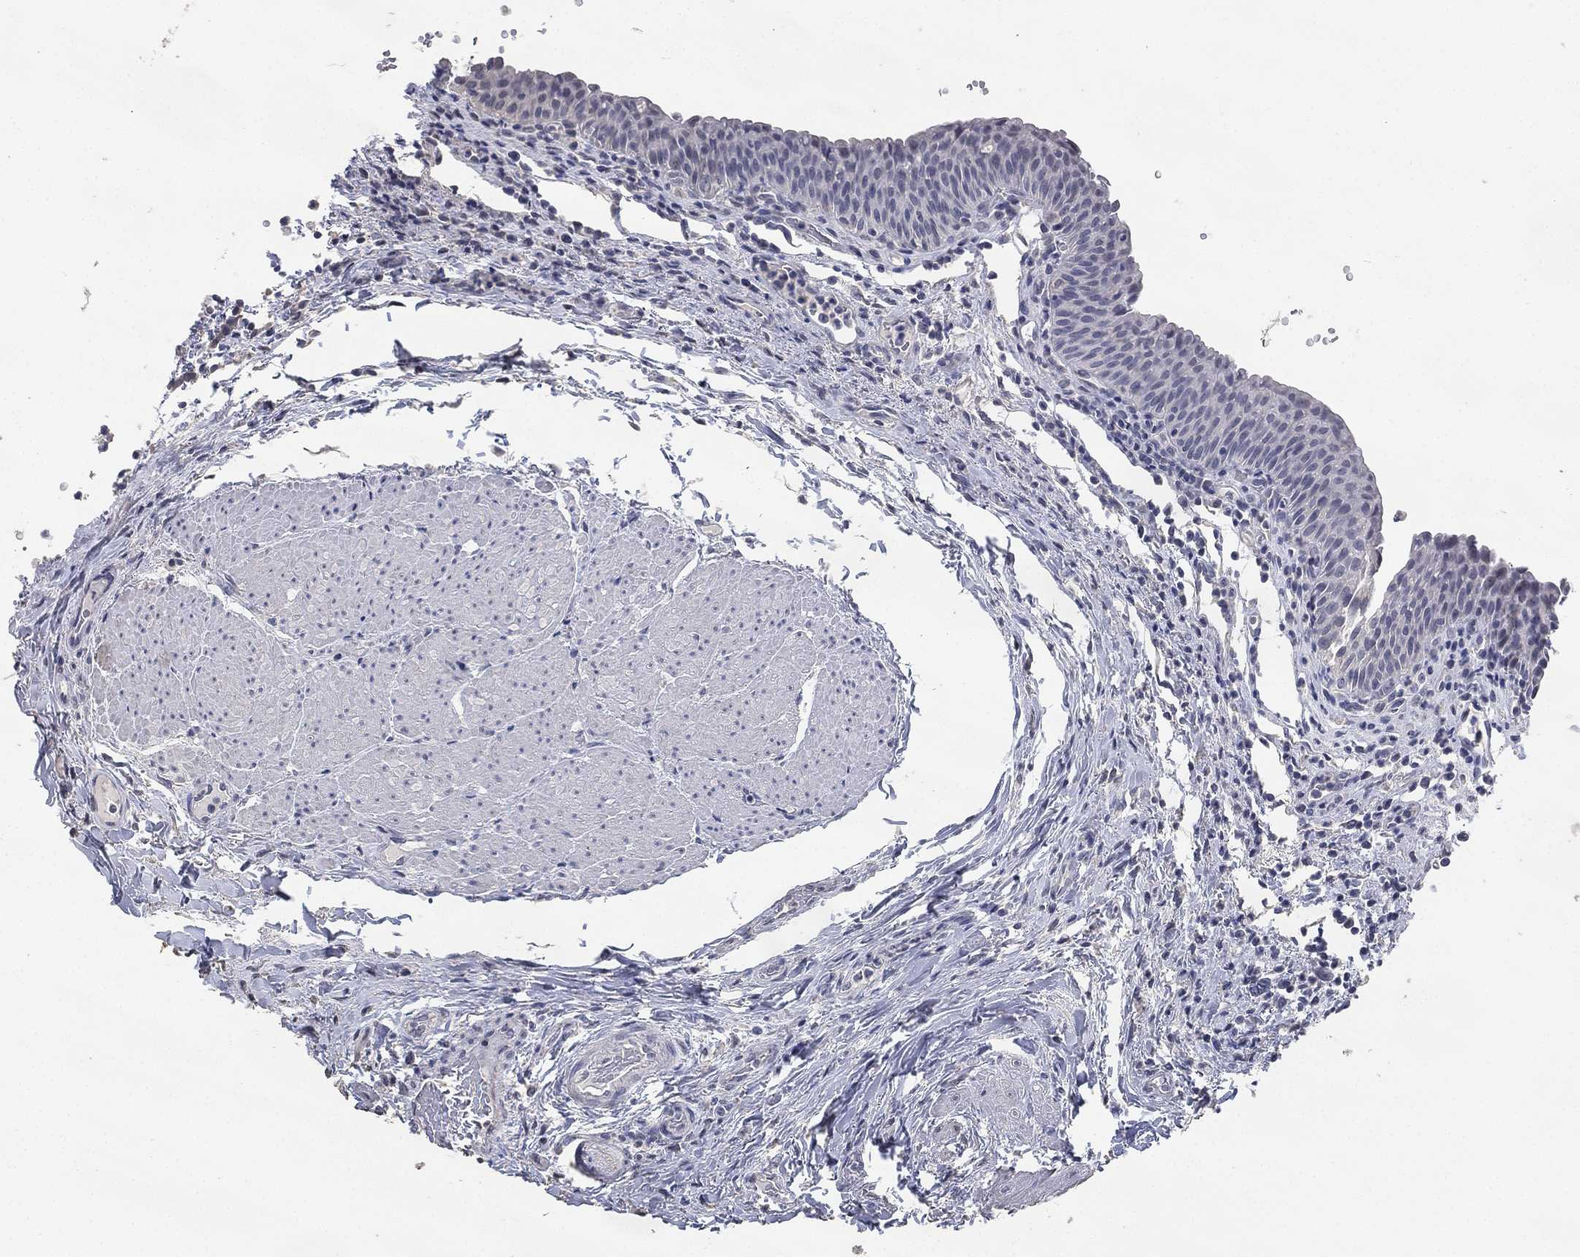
{"staining": {"intensity": "negative", "quantity": "none", "location": "none"}, "tissue": "urinary bladder", "cell_type": "Urothelial cells", "image_type": "normal", "snomed": [{"axis": "morphology", "description": "Normal tissue, NOS"}, {"axis": "topography", "description": "Urinary bladder"}], "caption": "A photomicrograph of urinary bladder stained for a protein displays no brown staining in urothelial cells. (Stains: DAB IHC with hematoxylin counter stain, Microscopy: brightfield microscopy at high magnification).", "gene": "DSG1", "patient": {"sex": "male", "age": 66}}